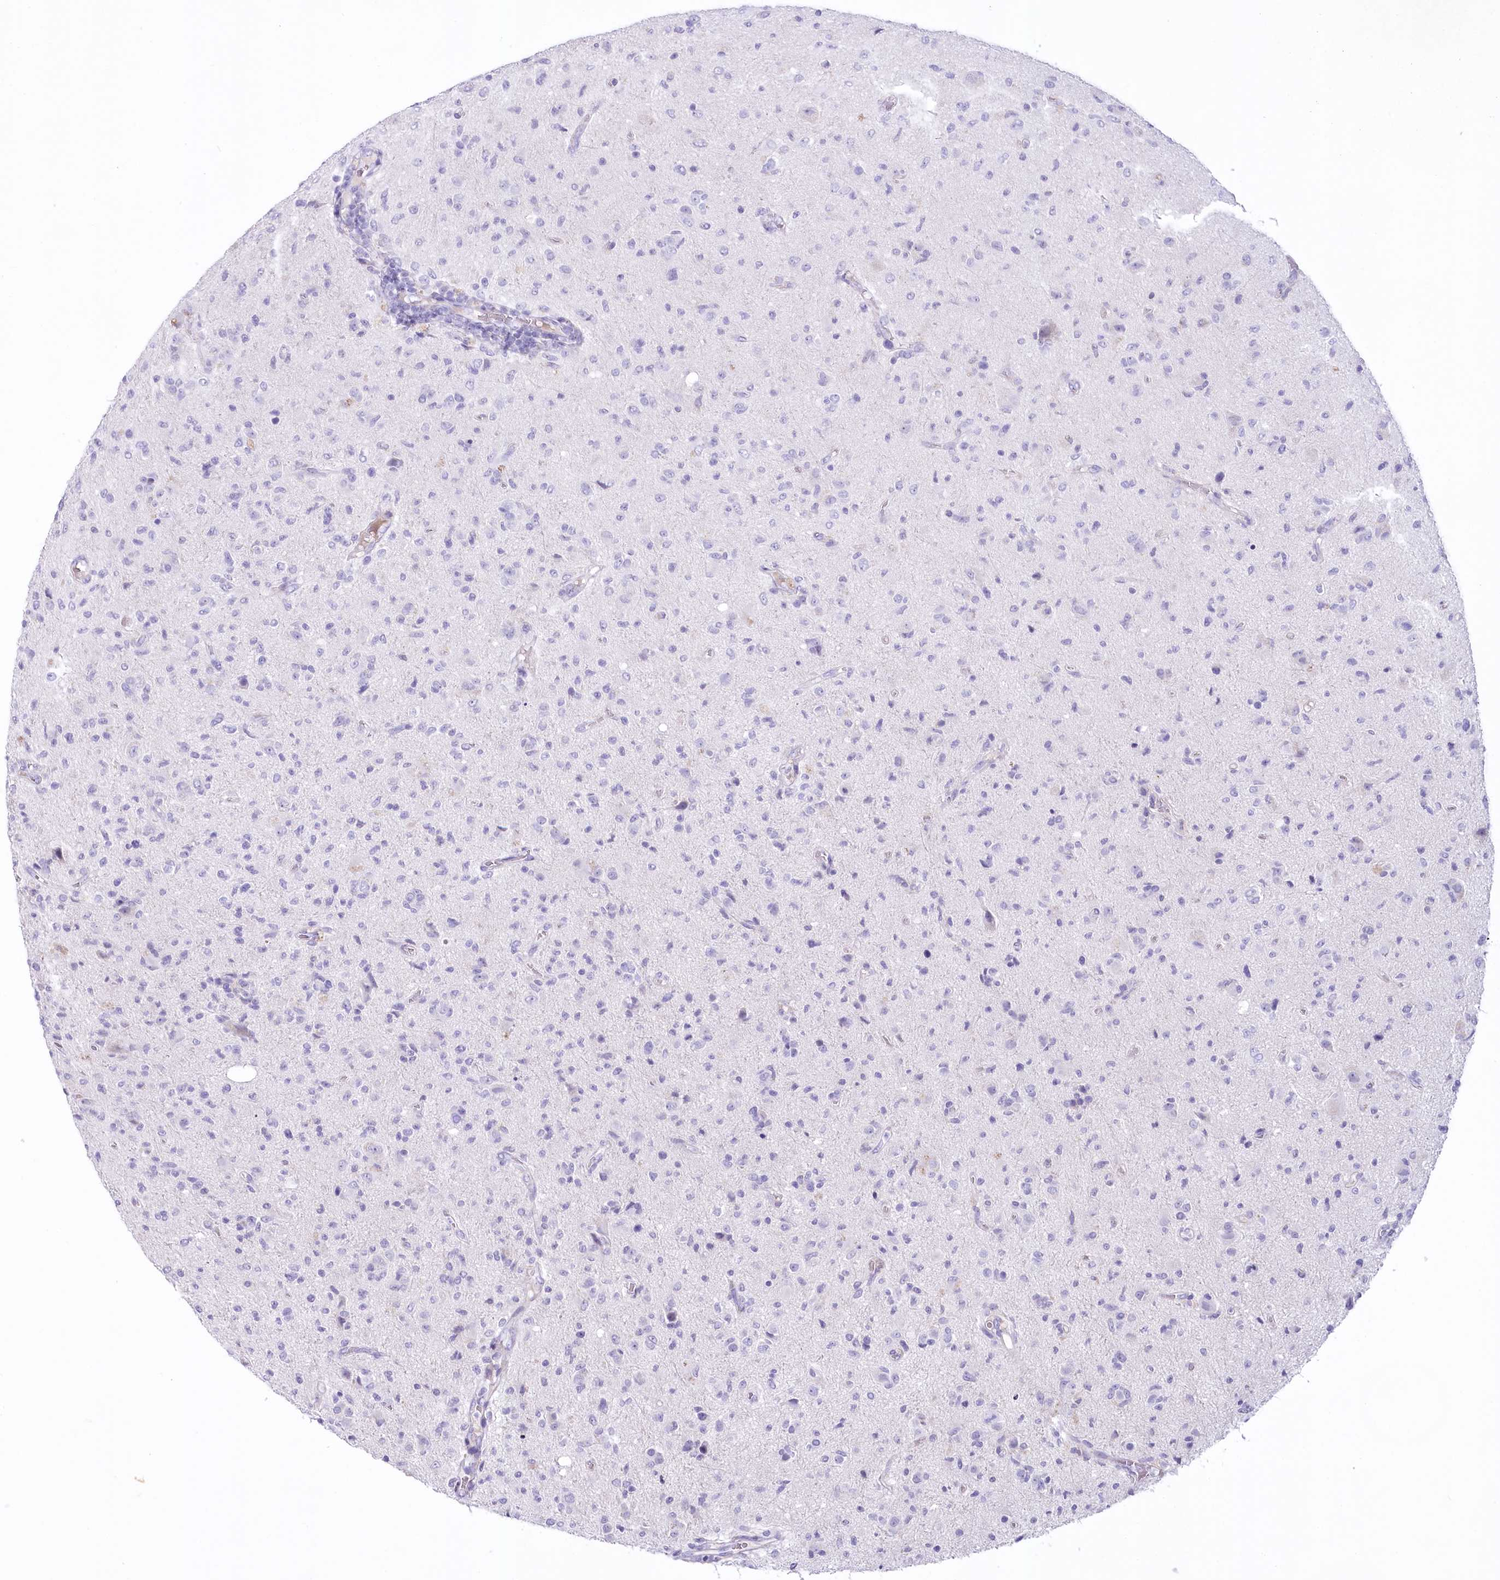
{"staining": {"intensity": "negative", "quantity": "none", "location": "none"}, "tissue": "glioma", "cell_type": "Tumor cells", "image_type": "cancer", "snomed": [{"axis": "morphology", "description": "Glioma, malignant, High grade"}, {"axis": "topography", "description": "Brain"}], "caption": "DAB immunohistochemical staining of malignant glioma (high-grade) shows no significant expression in tumor cells.", "gene": "MYOZ1", "patient": {"sex": "female", "age": 57}}